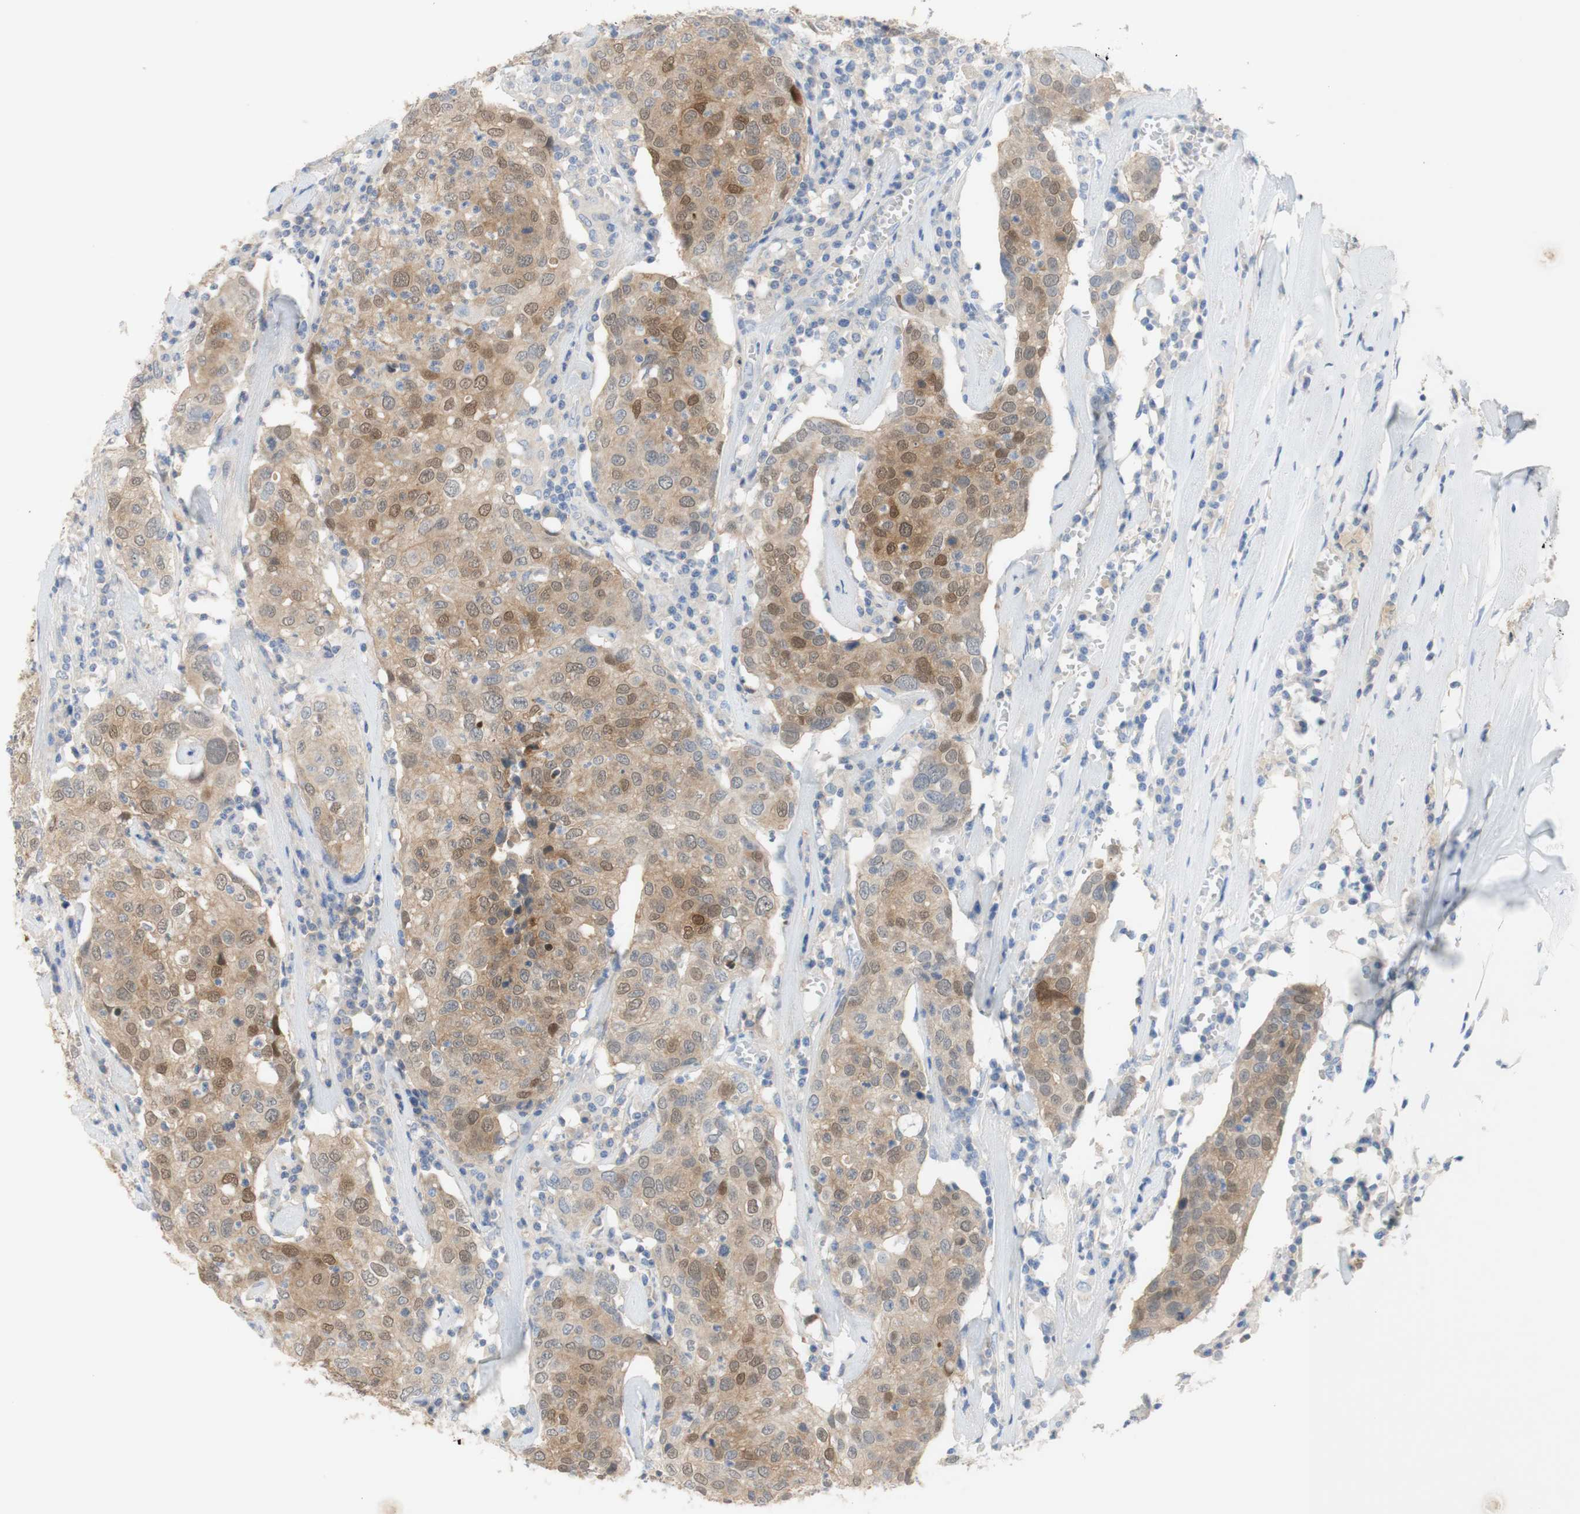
{"staining": {"intensity": "moderate", "quantity": "<25%", "location": "cytoplasmic/membranous,nuclear"}, "tissue": "head and neck cancer", "cell_type": "Tumor cells", "image_type": "cancer", "snomed": [{"axis": "morphology", "description": "Adenocarcinoma, NOS"}, {"axis": "topography", "description": "Salivary gland"}, {"axis": "topography", "description": "Head-Neck"}], "caption": "About <25% of tumor cells in human adenocarcinoma (head and neck) display moderate cytoplasmic/membranous and nuclear protein staining as visualized by brown immunohistochemical staining.", "gene": "SELENBP1", "patient": {"sex": "female", "age": 65}}